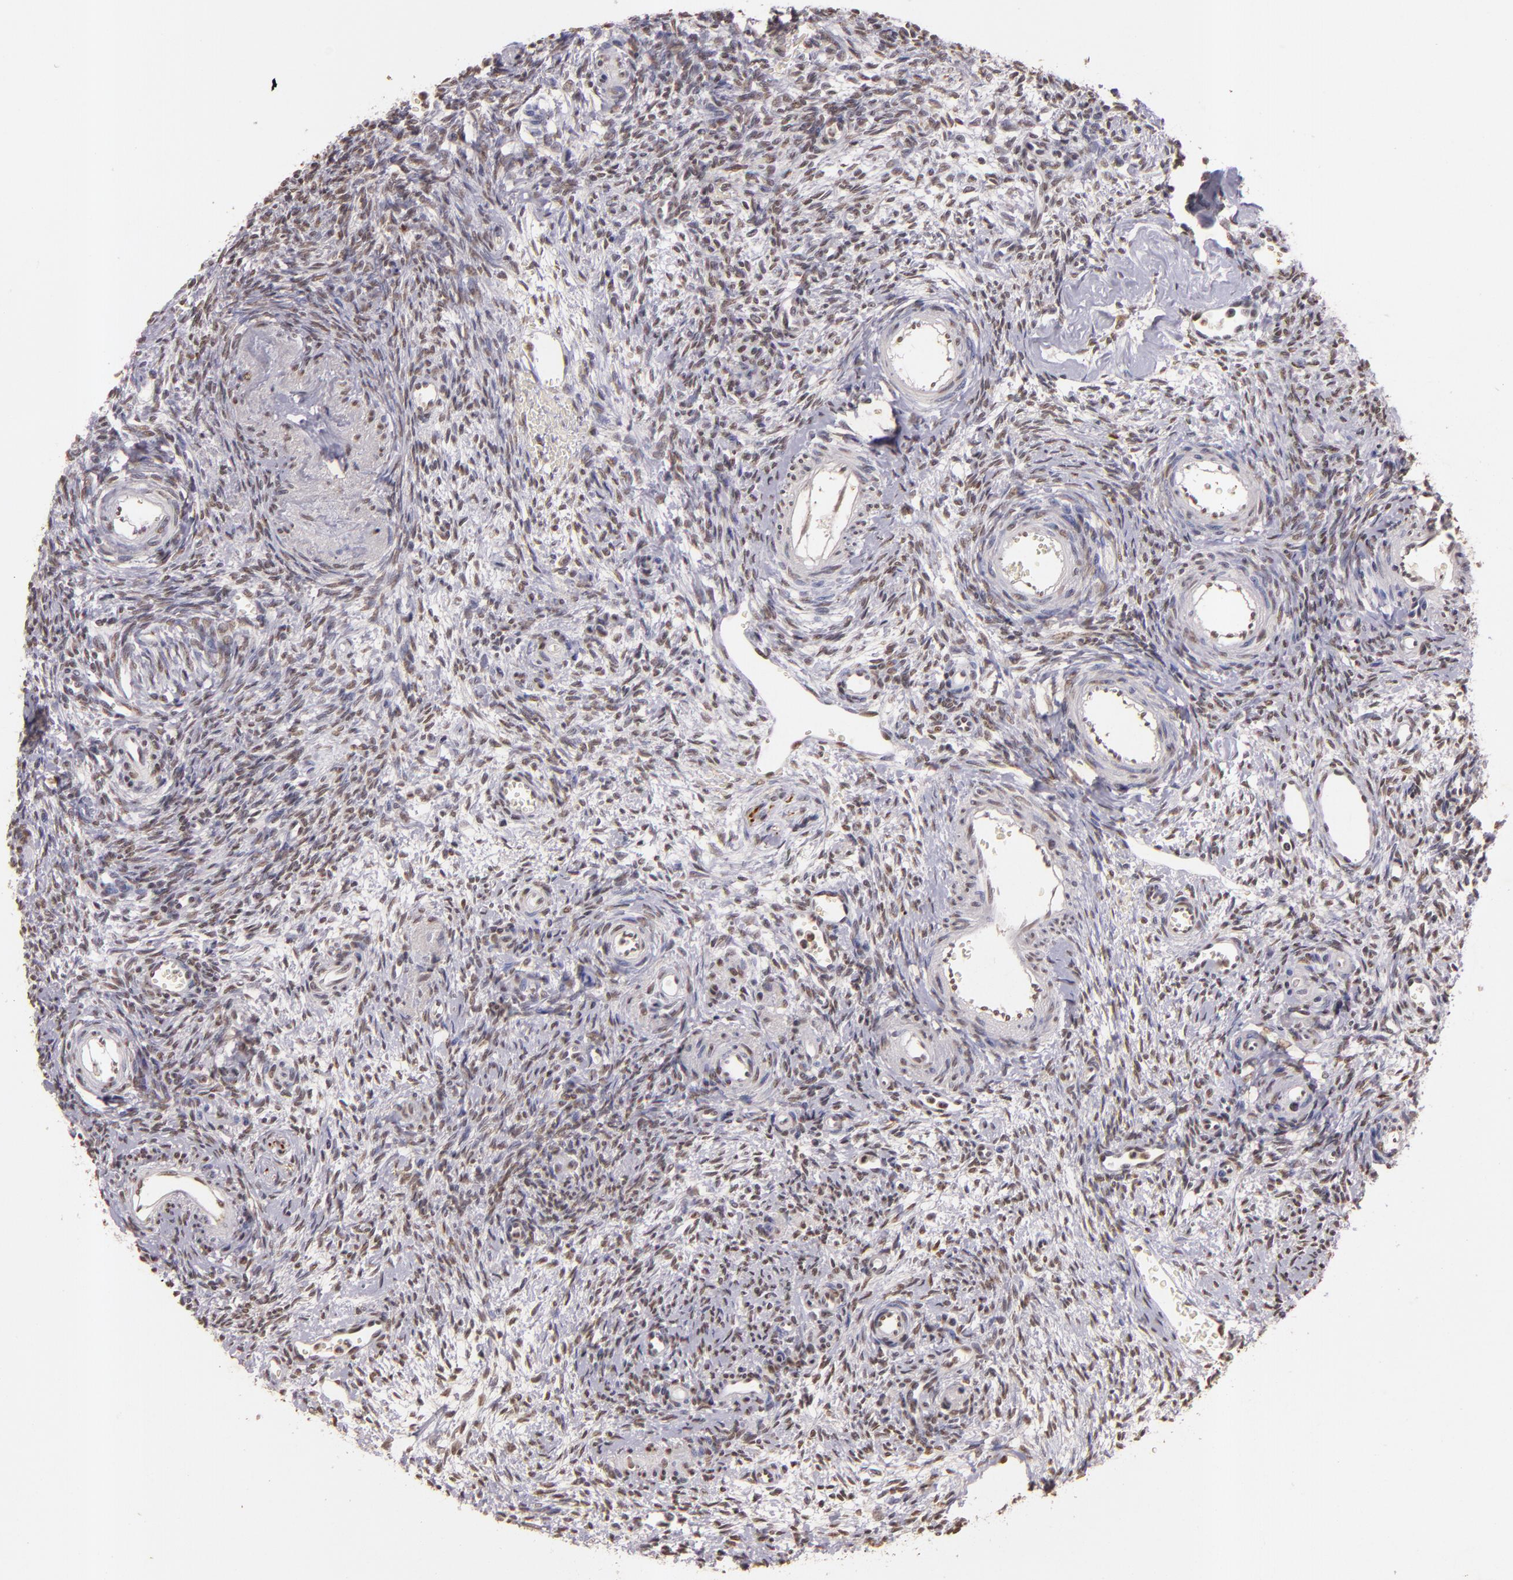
{"staining": {"intensity": "moderate", "quantity": ">75%", "location": "nuclear"}, "tissue": "ovary", "cell_type": "Follicle cells", "image_type": "normal", "snomed": [{"axis": "morphology", "description": "Normal tissue, NOS"}, {"axis": "topography", "description": "Ovary"}], "caption": "Moderate nuclear expression for a protein is appreciated in about >75% of follicle cells of normal ovary using immunohistochemistry.", "gene": "CBX3", "patient": {"sex": "female", "age": 39}}